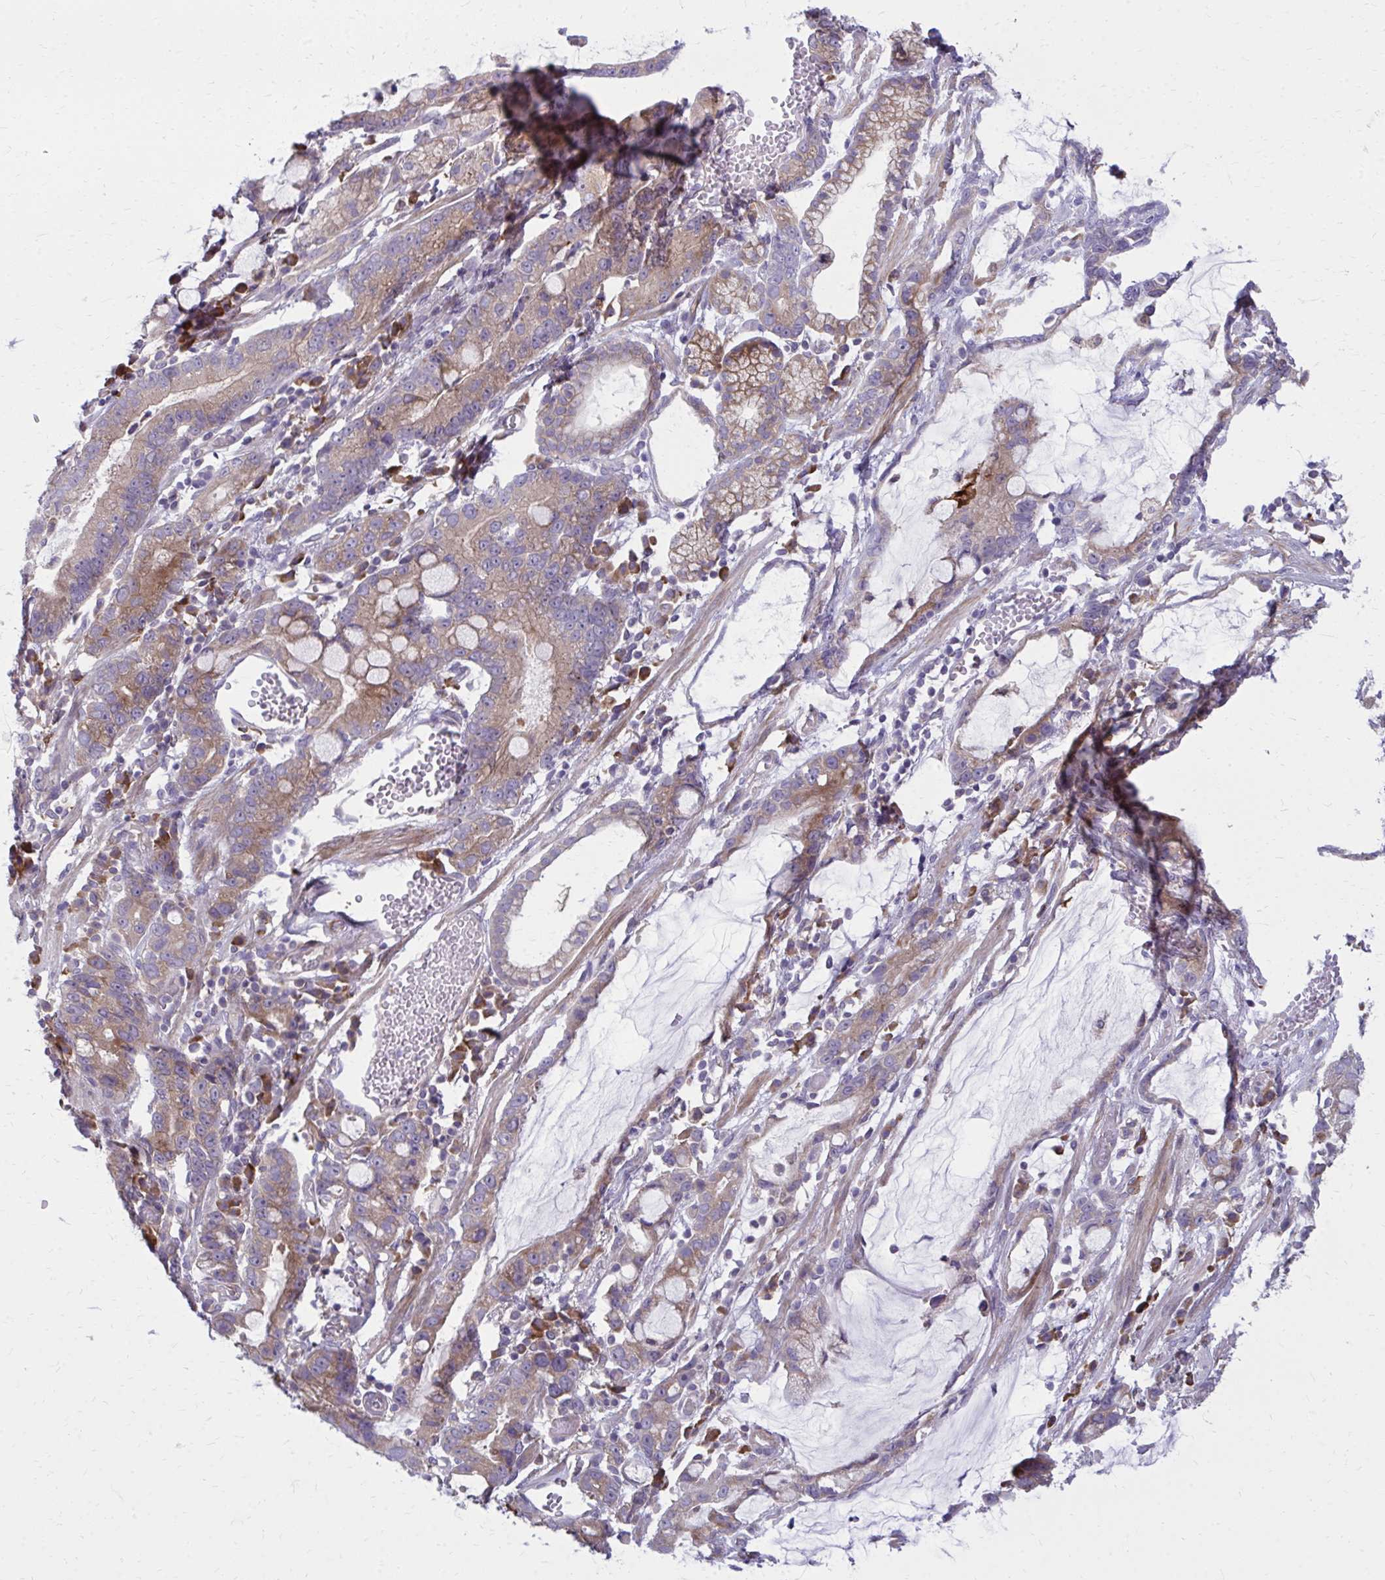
{"staining": {"intensity": "moderate", "quantity": ">75%", "location": "cytoplasmic/membranous"}, "tissue": "stomach cancer", "cell_type": "Tumor cells", "image_type": "cancer", "snomed": [{"axis": "morphology", "description": "Adenocarcinoma, NOS"}, {"axis": "topography", "description": "Stomach"}], "caption": "Protein staining exhibits moderate cytoplasmic/membranous staining in about >75% of tumor cells in stomach cancer (adenocarcinoma). Immunohistochemistry stains the protein of interest in brown and the nuclei are stained blue.", "gene": "CEMP1", "patient": {"sex": "male", "age": 55}}